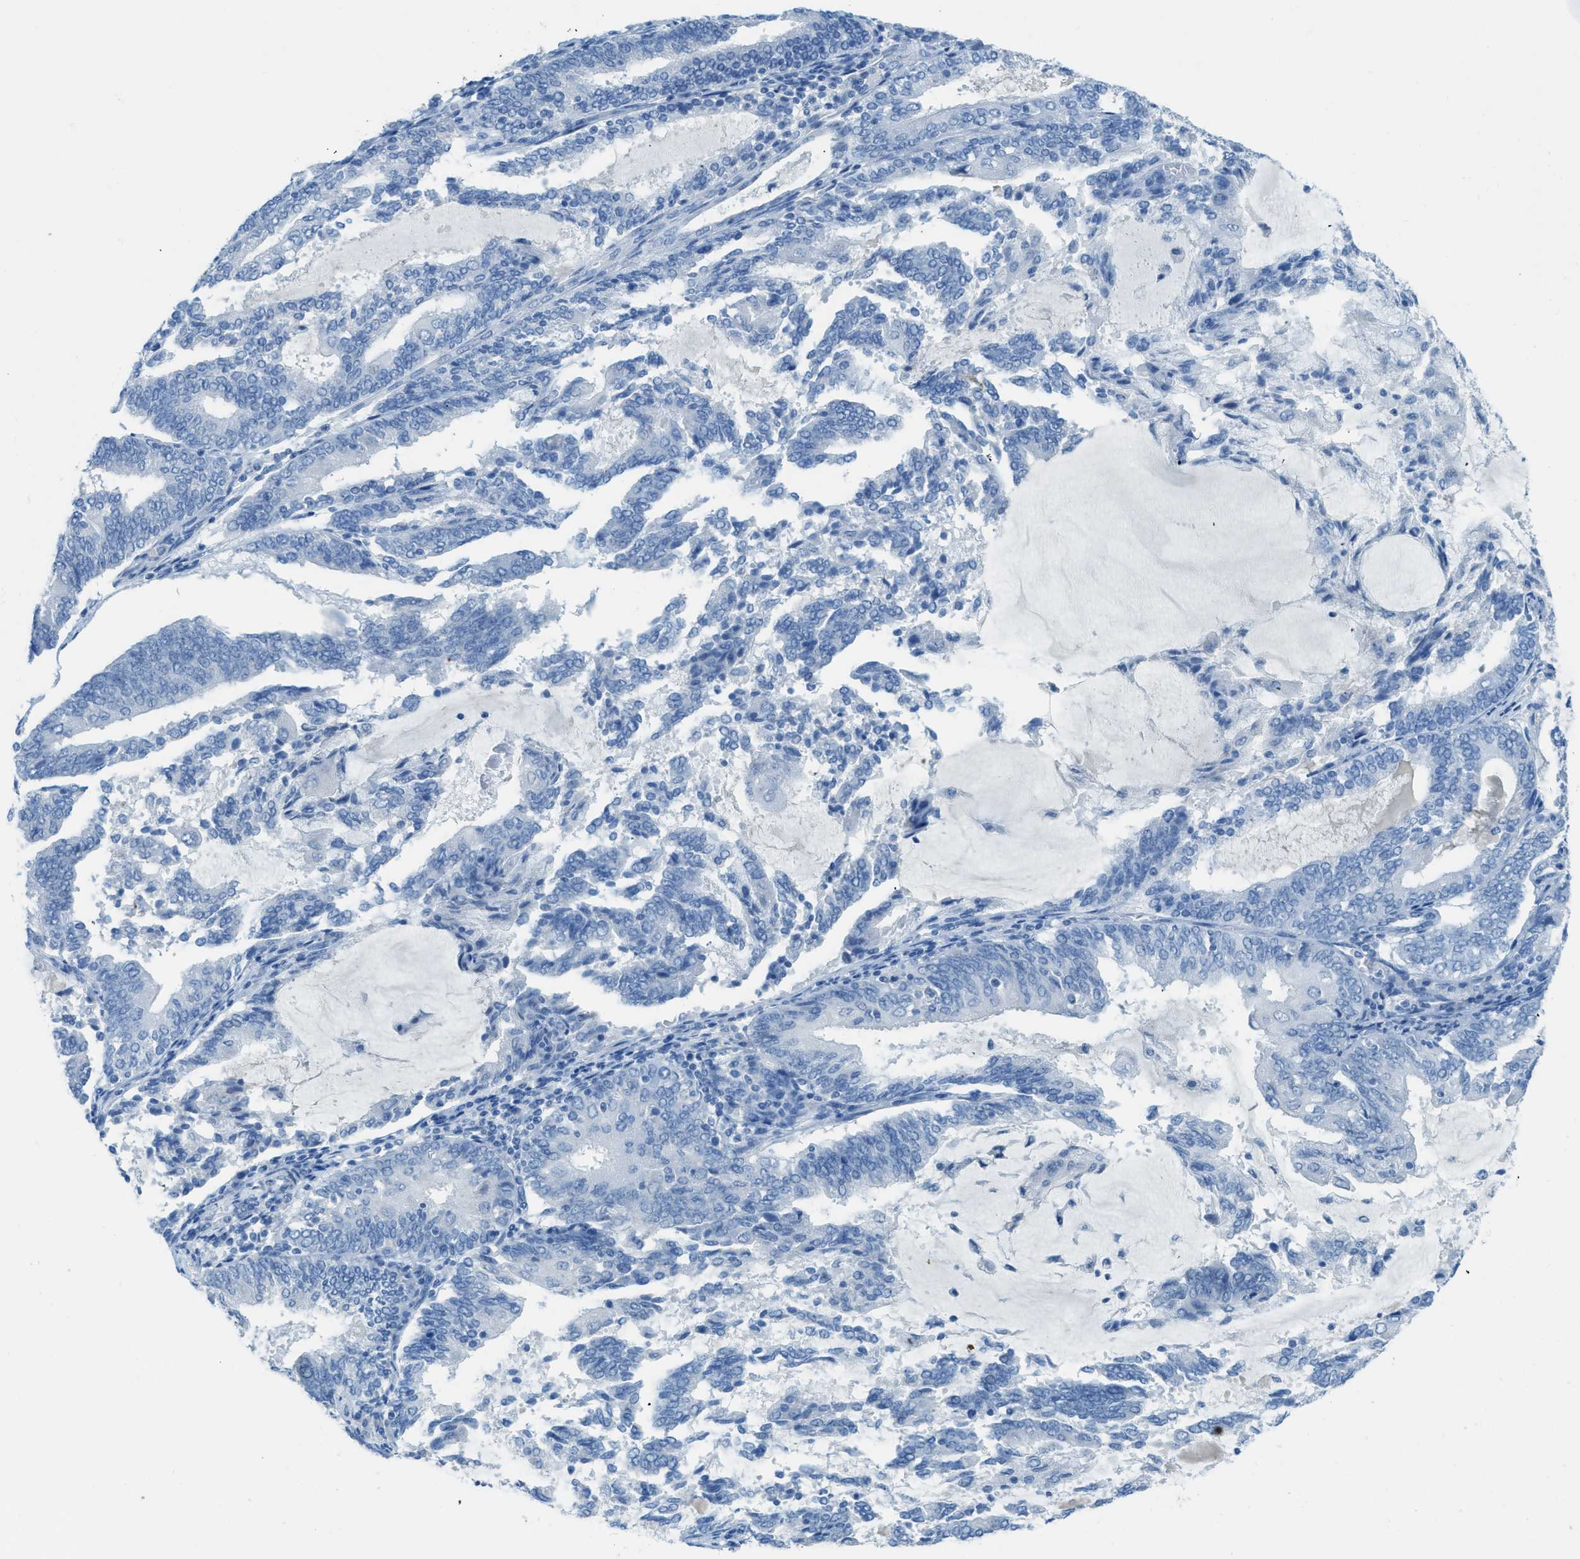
{"staining": {"intensity": "negative", "quantity": "none", "location": "none"}, "tissue": "endometrial cancer", "cell_type": "Tumor cells", "image_type": "cancer", "snomed": [{"axis": "morphology", "description": "Adenocarcinoma, NOS"}, {"axis": "topography", "description": "Endometrium"}], "caption": "Adenocarcinoma (endometrial) stained for a protein using immunohistochemistry (IHC) displays no expression tumor cells.", "gene": "ACAN", "patient": {"sex": "female", "age": 81}}